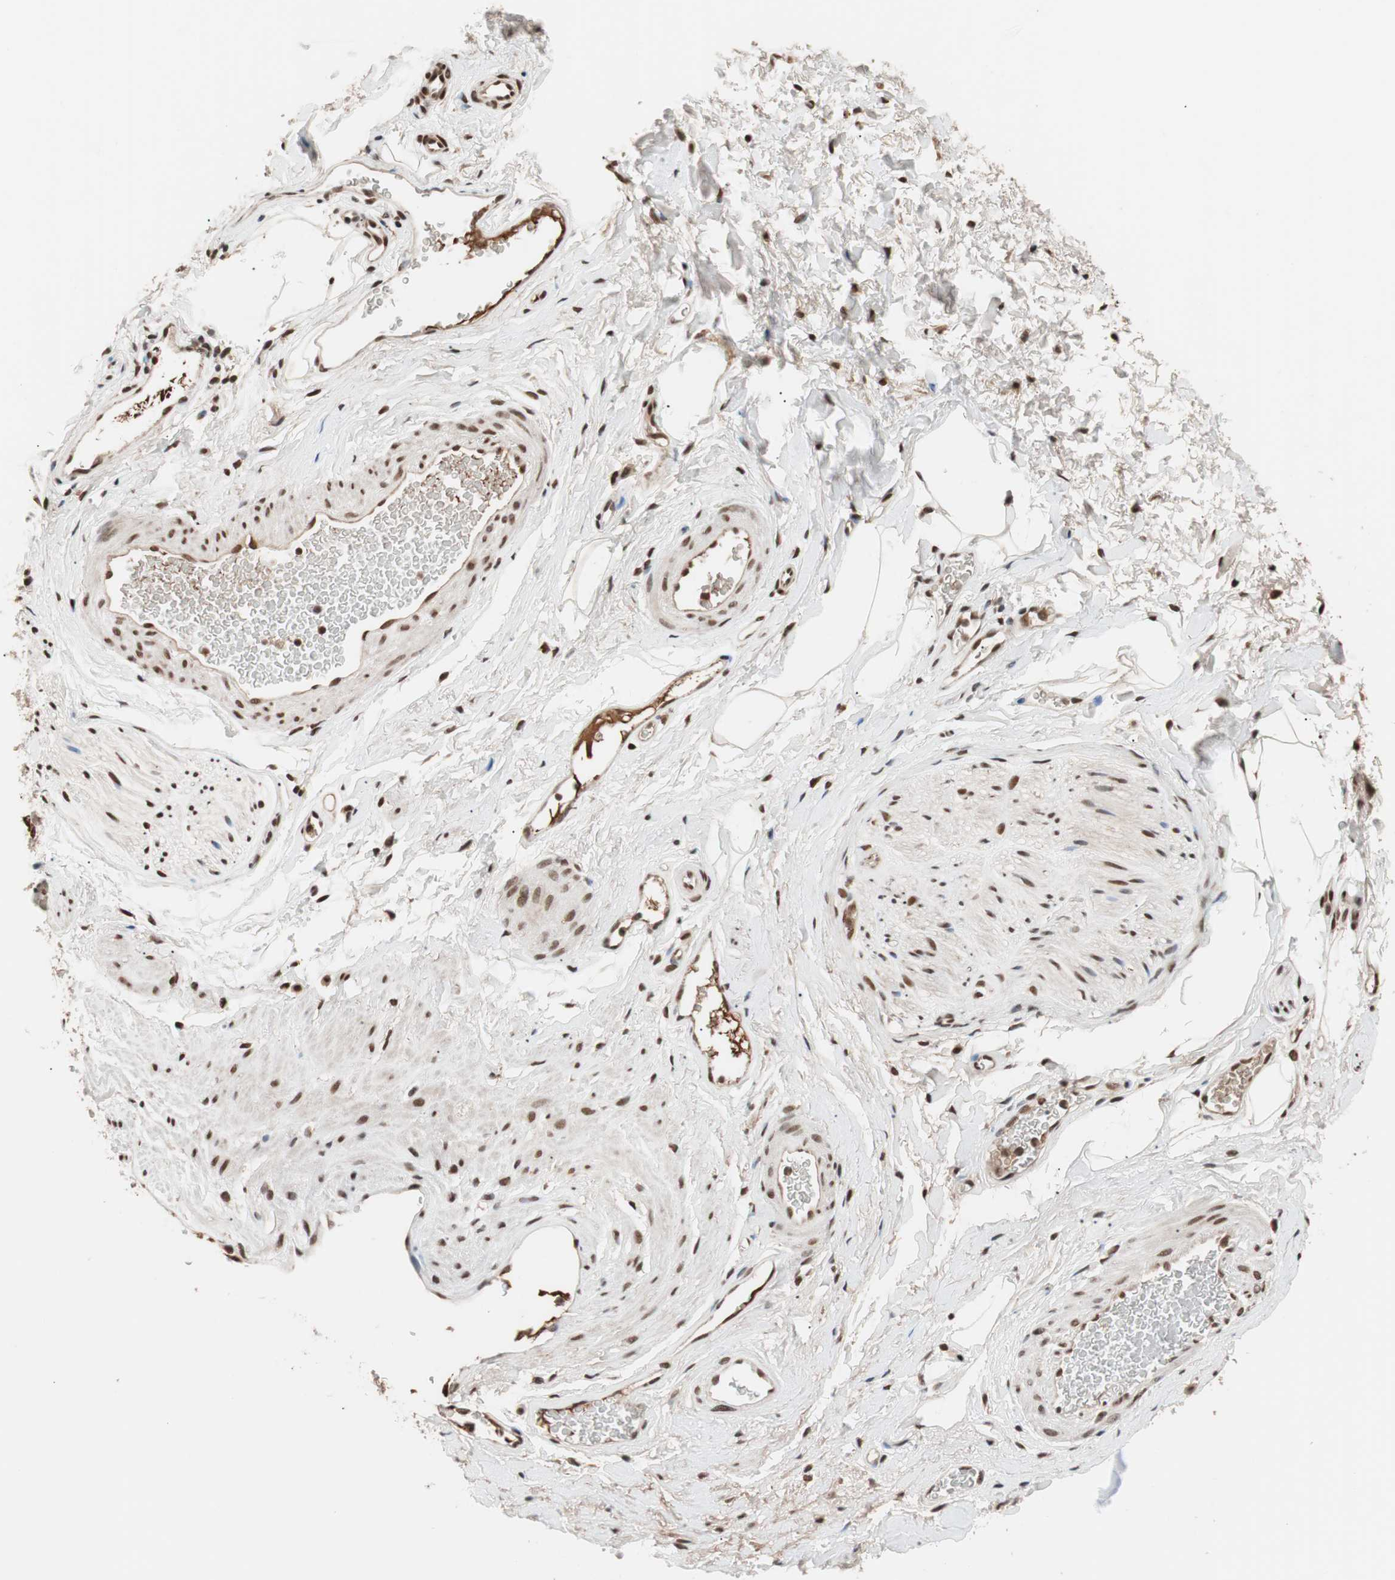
{"staining": {"intensity": "strong", "quantity": "25%-75%", "location": "nuclear"}, "tissue": "adipose tissue", "cell_type": "Adipocytes", "image_type": "normal", "snomed": [{"axis": "morphology", "description": "Normal tissue, NOS"}, {"axis": "topography", "description": "Soft tissue"}, {"axis": "topography", "description": "Peripheral nerve tissue"}], "caption": "Immunohistochemistry micrograph of normal human adipose tissue stained for a protein (brown), which exhibits high levels of strong nuclear expression in about 25%-75% of adipocytes.", "gene": "CHAMP1", "patient": {"sex": "female", "age": 71}}